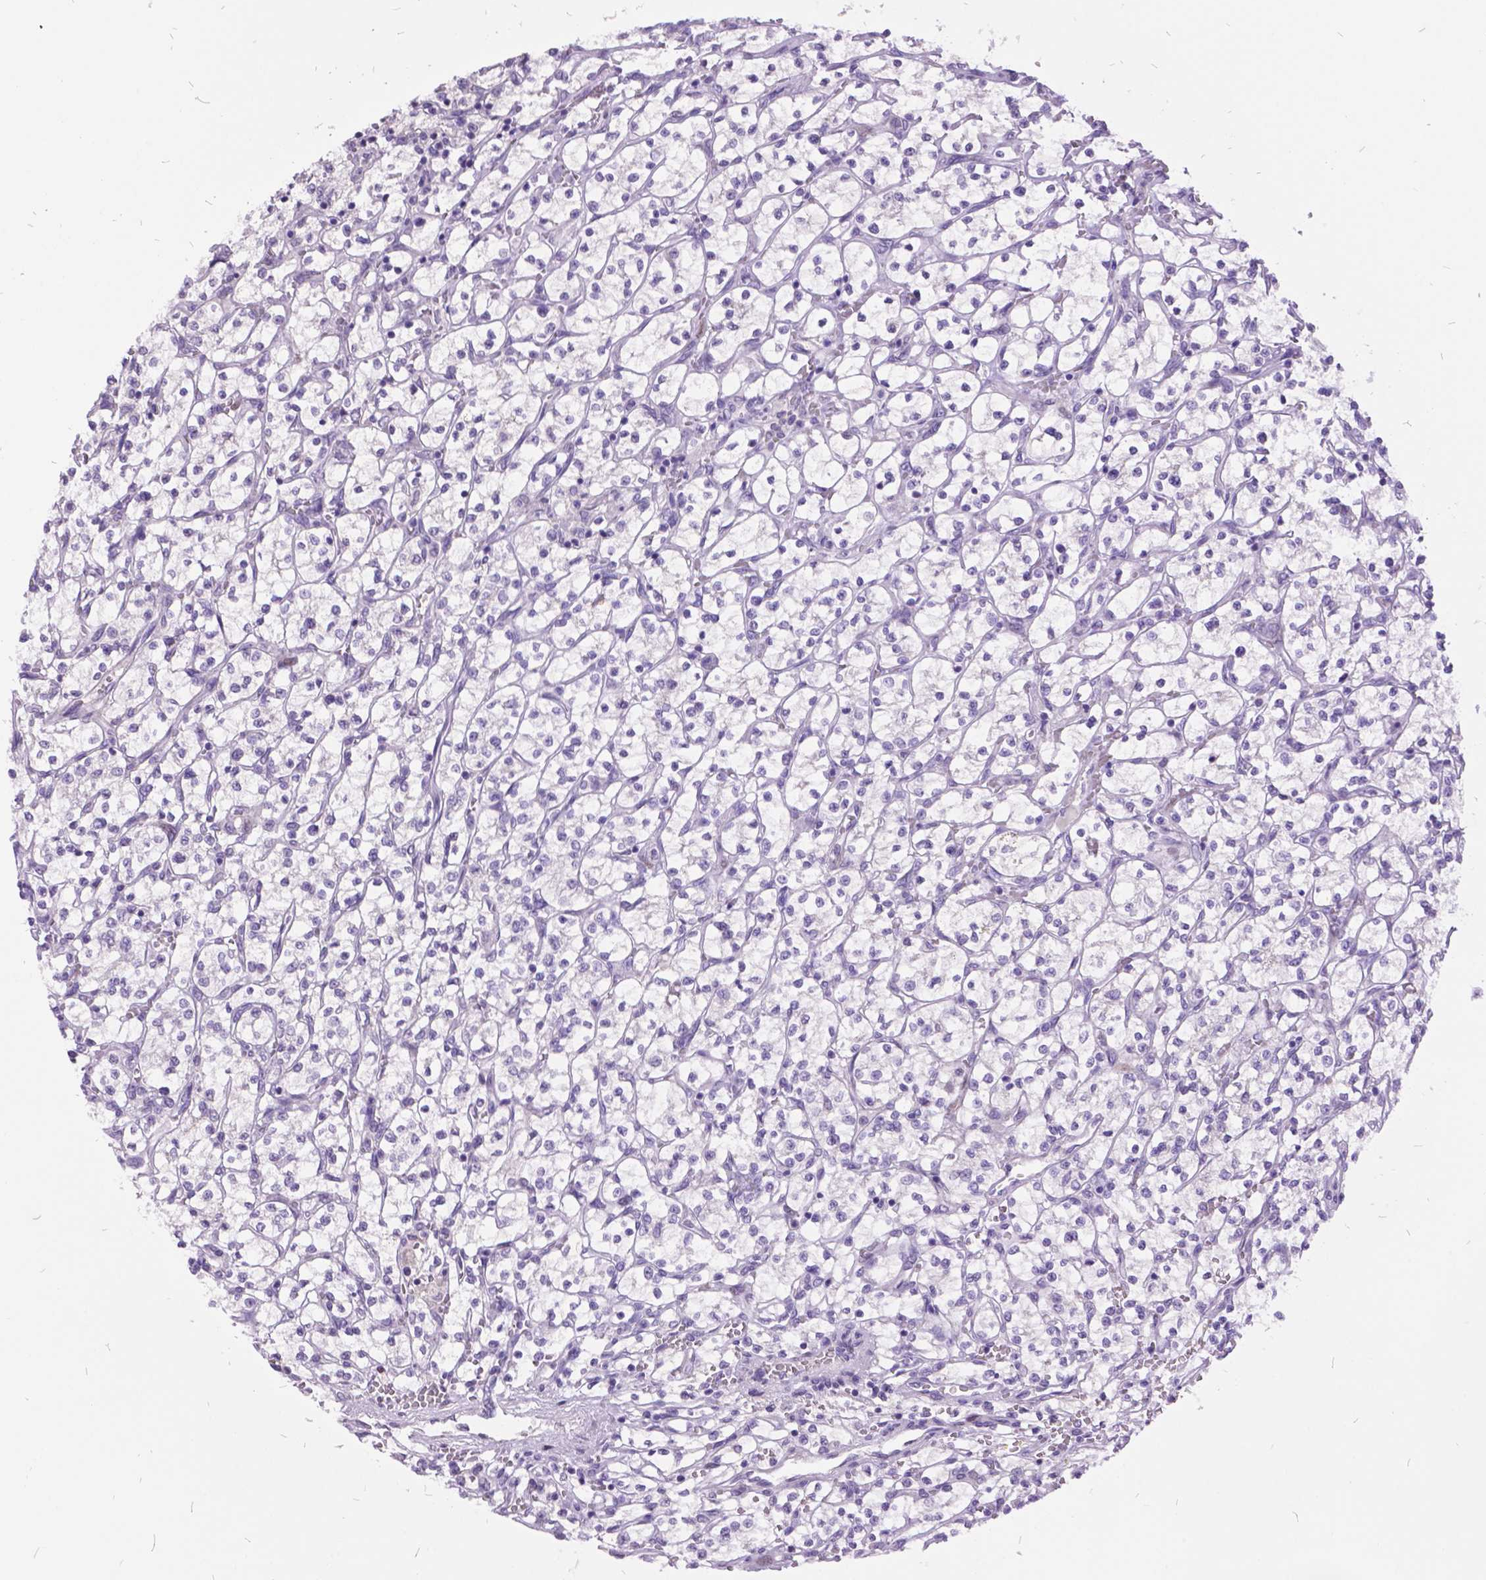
{"staining": {"intensity": "negative", "quantity": "none", "location": "none"}, "tissue": "renal cancer", "cell_type": "Tumor cells", "image_type": "cancer", "snomed": [{"axis": "morphology", "description": "Adenocarcinoma, NOS"}, {"axis": "topography", "description": "Kidney"}], "caption": "This is an immunohistochemistry (IHC) histopathology image of human renal adenocarcinoma. There is no expression in tumor cells.", "gene": "ITGB6", "patient": {"sex": "female", "age": 64}}